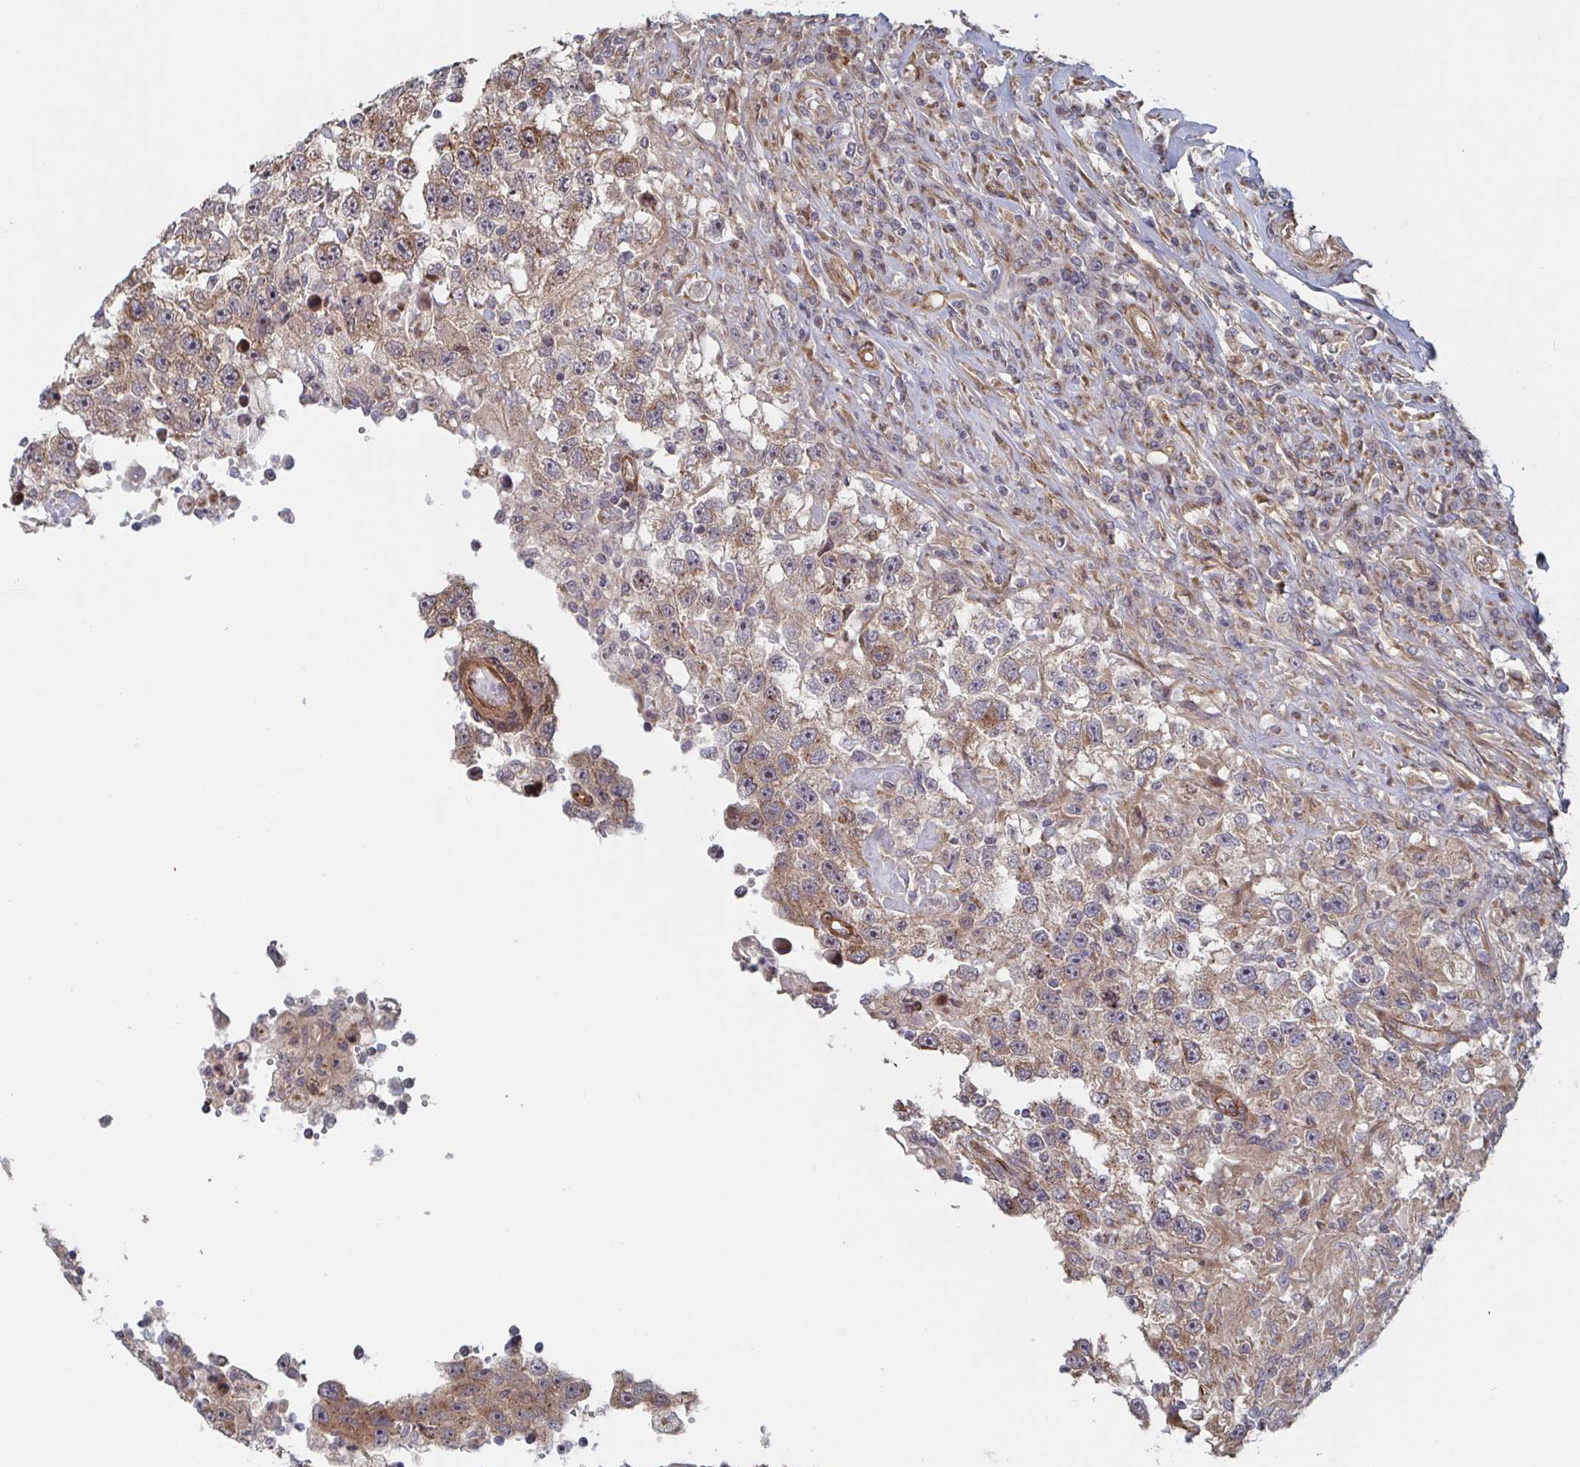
{"staining": {"intensity": "weak", "quantity": "25%-75%", "location": "cytoplasmic/membranous"}, "tissue": "testis cancer", "cell_type": "Tumor cells", "image_type": "cancer", "snomed": [{"axis": "morphology", "description": "Carcinoma, Embryonal, NOS"}, {"axis": "topography", "description": "Testis"}], "caption": "Immunohistochemistry (IHC) image of testis cancer stained for a protein (brown), which reveals low levels of weak cytoplasmic/membranous positivity in approximately 25%-75% of tumor cells.", "gene": "DVL3", "patient": {"sex": "male", "age": 83}}